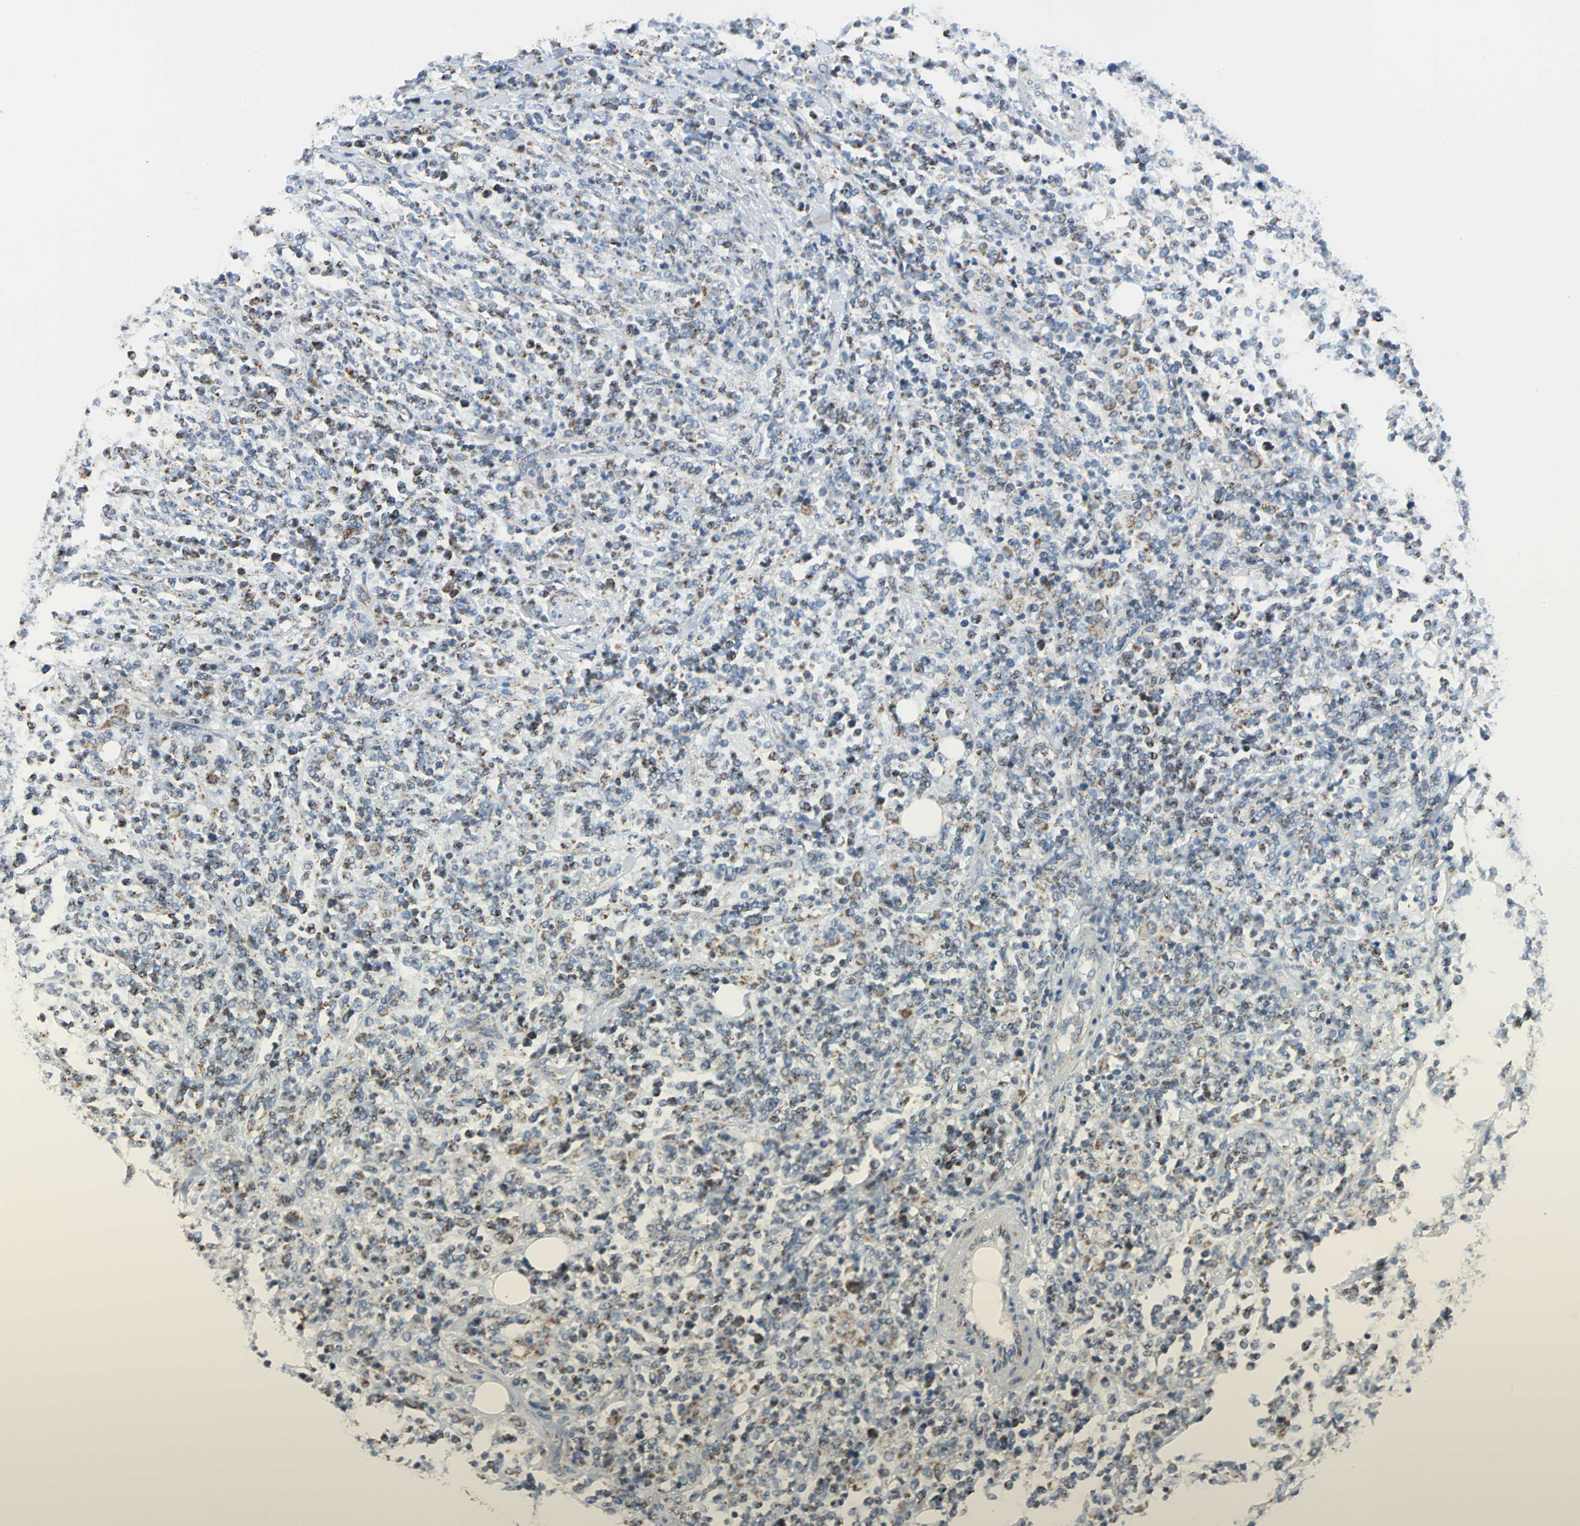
{"staining": {"intensity": "moderate", "quantity": "25%-75%", "location": "cytoplasmic/membranous"}, "tissue": "lymphoma", "cell_type": "Tumor cells", "image_type": "cancer", "snomed": [{"axis": "morphology", "description": "Malignant lymphoma, non-Hodgkin's type, High grade"}, {"axis": "topography", "description": "Soft tissue"}], "caption": "Protein staining demonstrates moderate cytoplasmic/membranous staining in about 25%-75% of tumor cells in lymphoma. (brown staining indicates protein expression, while blue staining denotes nuclei).", "gene": "NTRK1", "patient": {"sex": "male", "age": 18}}